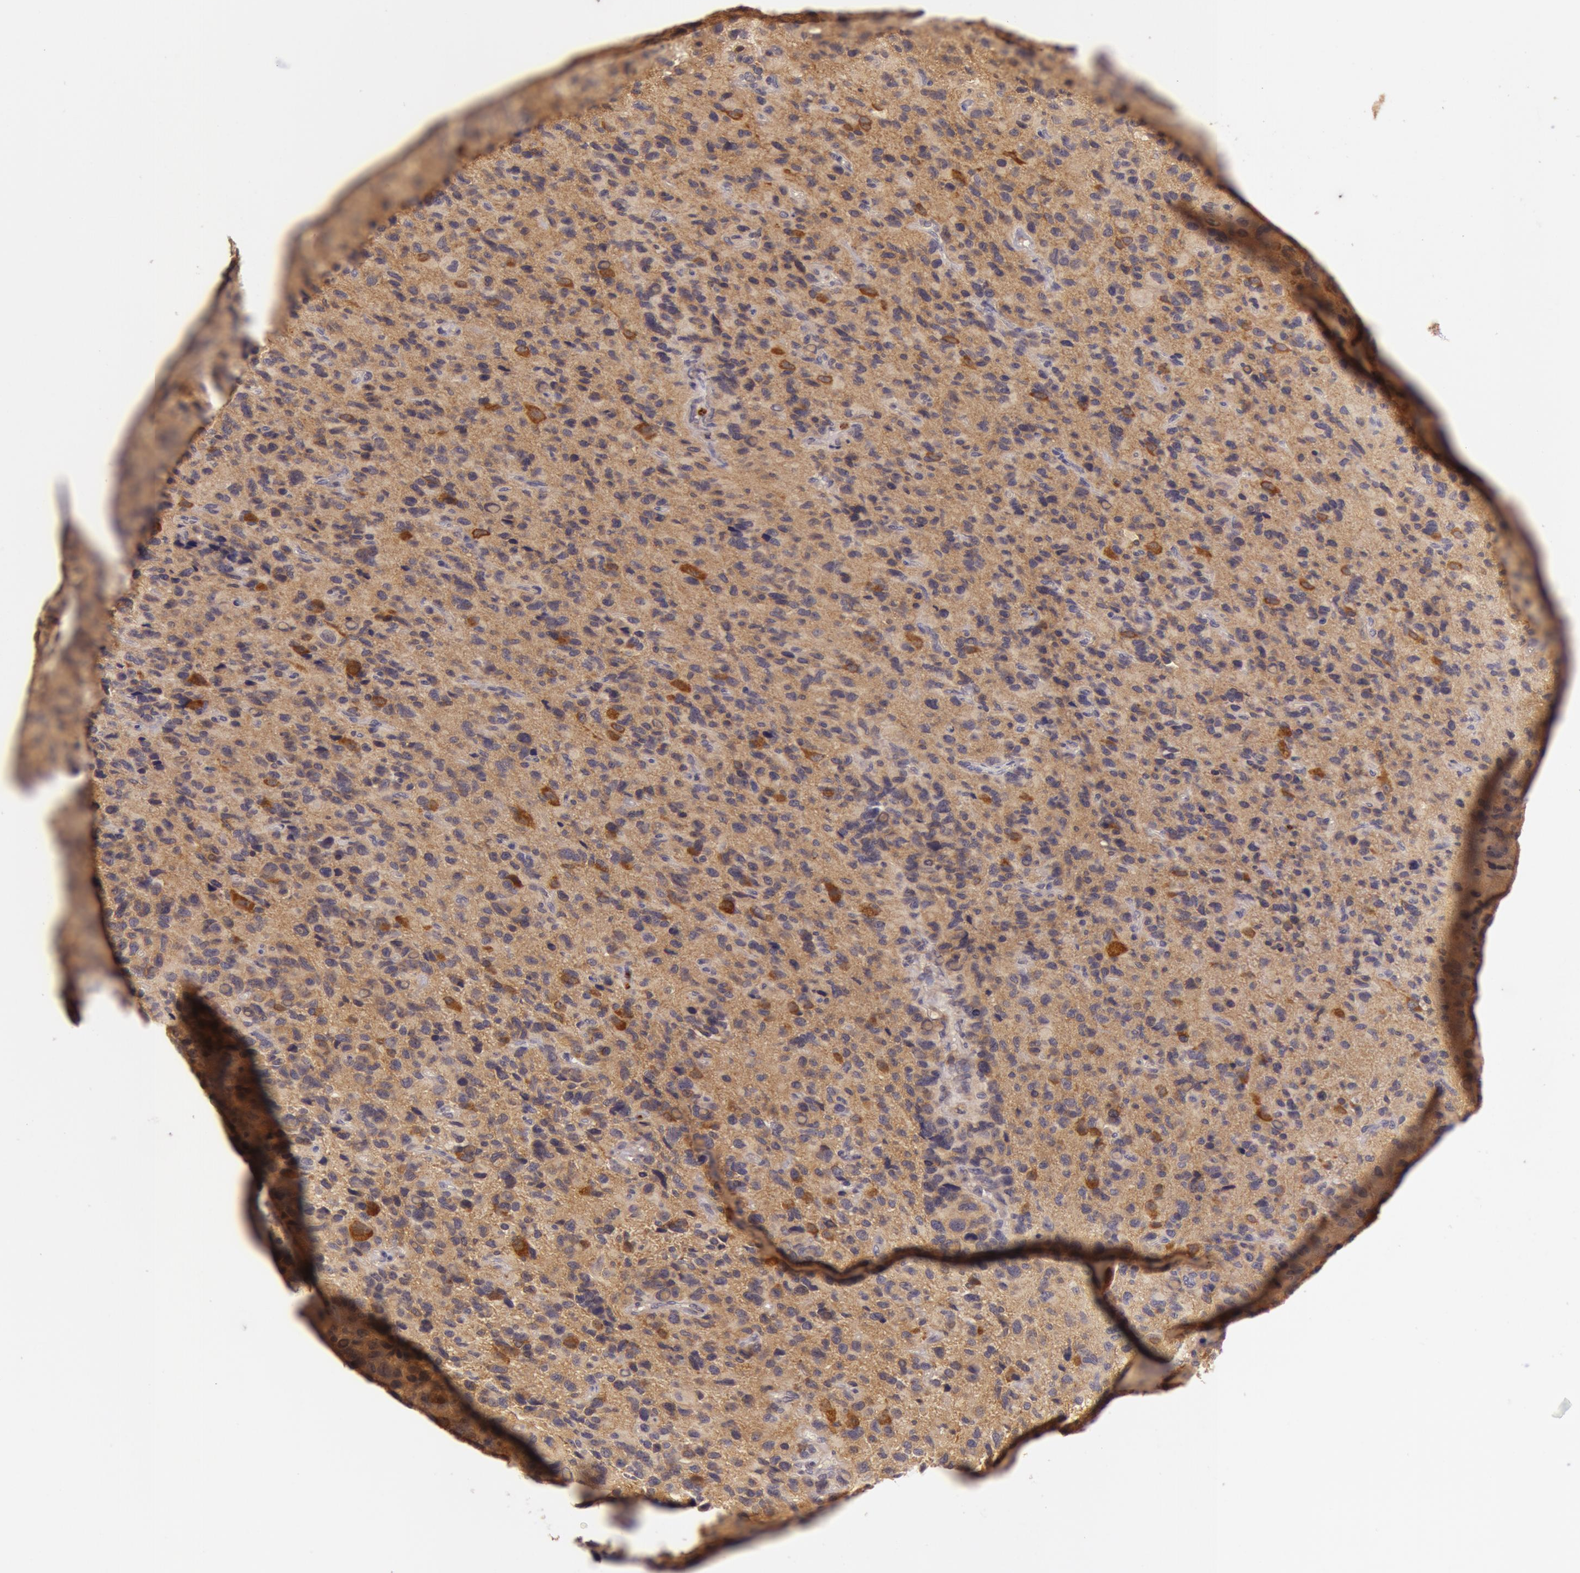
{"staining": {"intensity": "moderate", "quantity": ">75%", "location": "cytoplasmic/membranous"}, "tissue": "glioma", "cell_type": "Tumor cells", "image_type": "cancer", "snomed": [{"axis": "morphology", "description": "Glioma, malignant, High grade"}, {"axis": "topography", "description": "Brain"}], "caption": "Glioma stained with DAB immunohistochemistry (IHC) displays medium levels of moderate cytoplasmic/membranous expression in approximately >75% of tumor cells.", "gene": "ATG2B", "patient": {"sex": "male", "age": 77}}